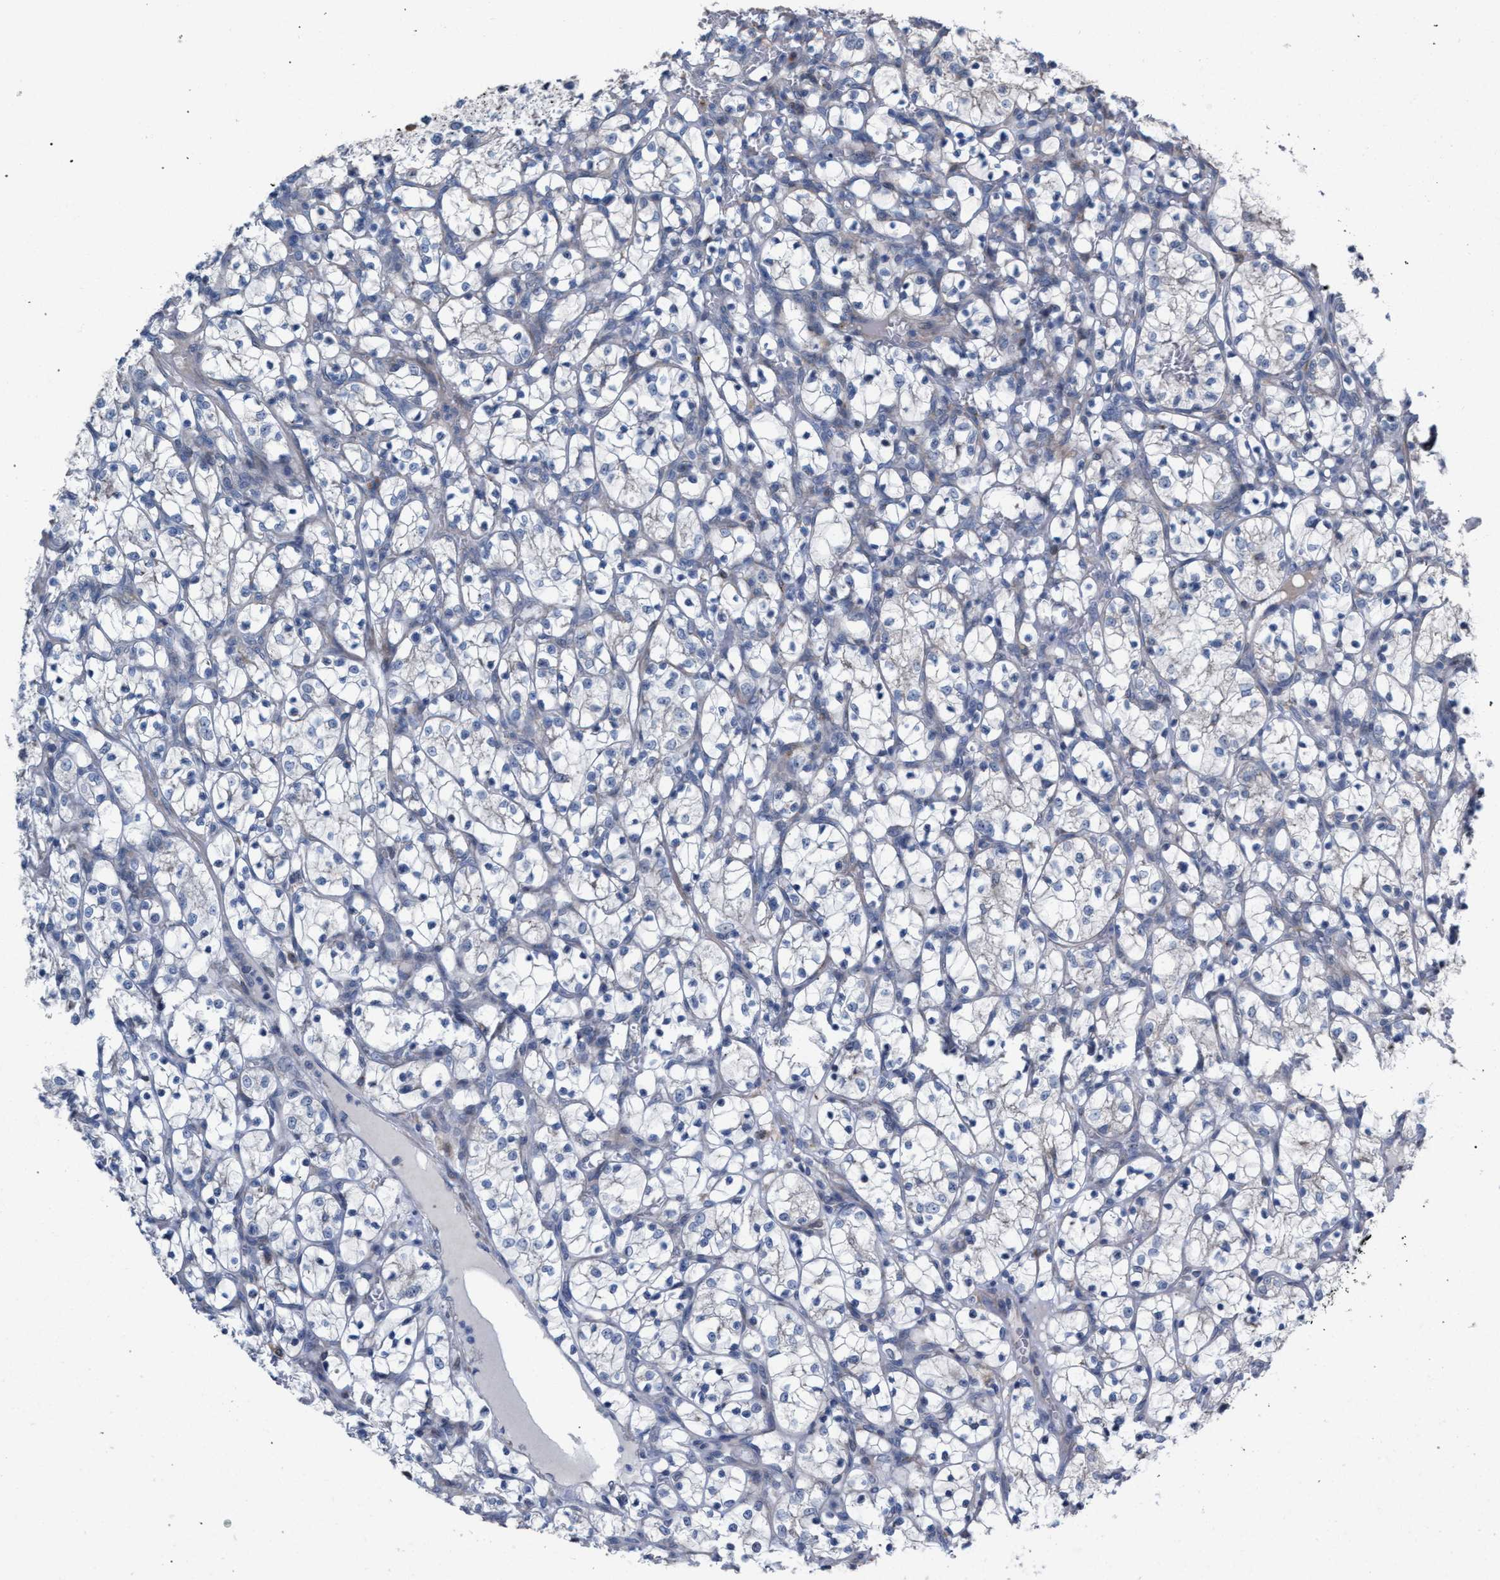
{"staining": {"intensity": "negative", "quantity": "none", "location": "none"}, "tissue": "renal cancer", "cell_type": "Tumor cells", "image_type": "cancer", "snomed": [{"axis": "morphology", "description": "Adenocarcinoma, NOS"}, {"axis": "topography", "description": "Kidney"}], "caption": "Adenocarcinoma (renal) stained for a protein using immunohistochemistry displays no positivity tumor cells.", "gene": "RNF135", "patient": {"sex": "female", "age": 69}}